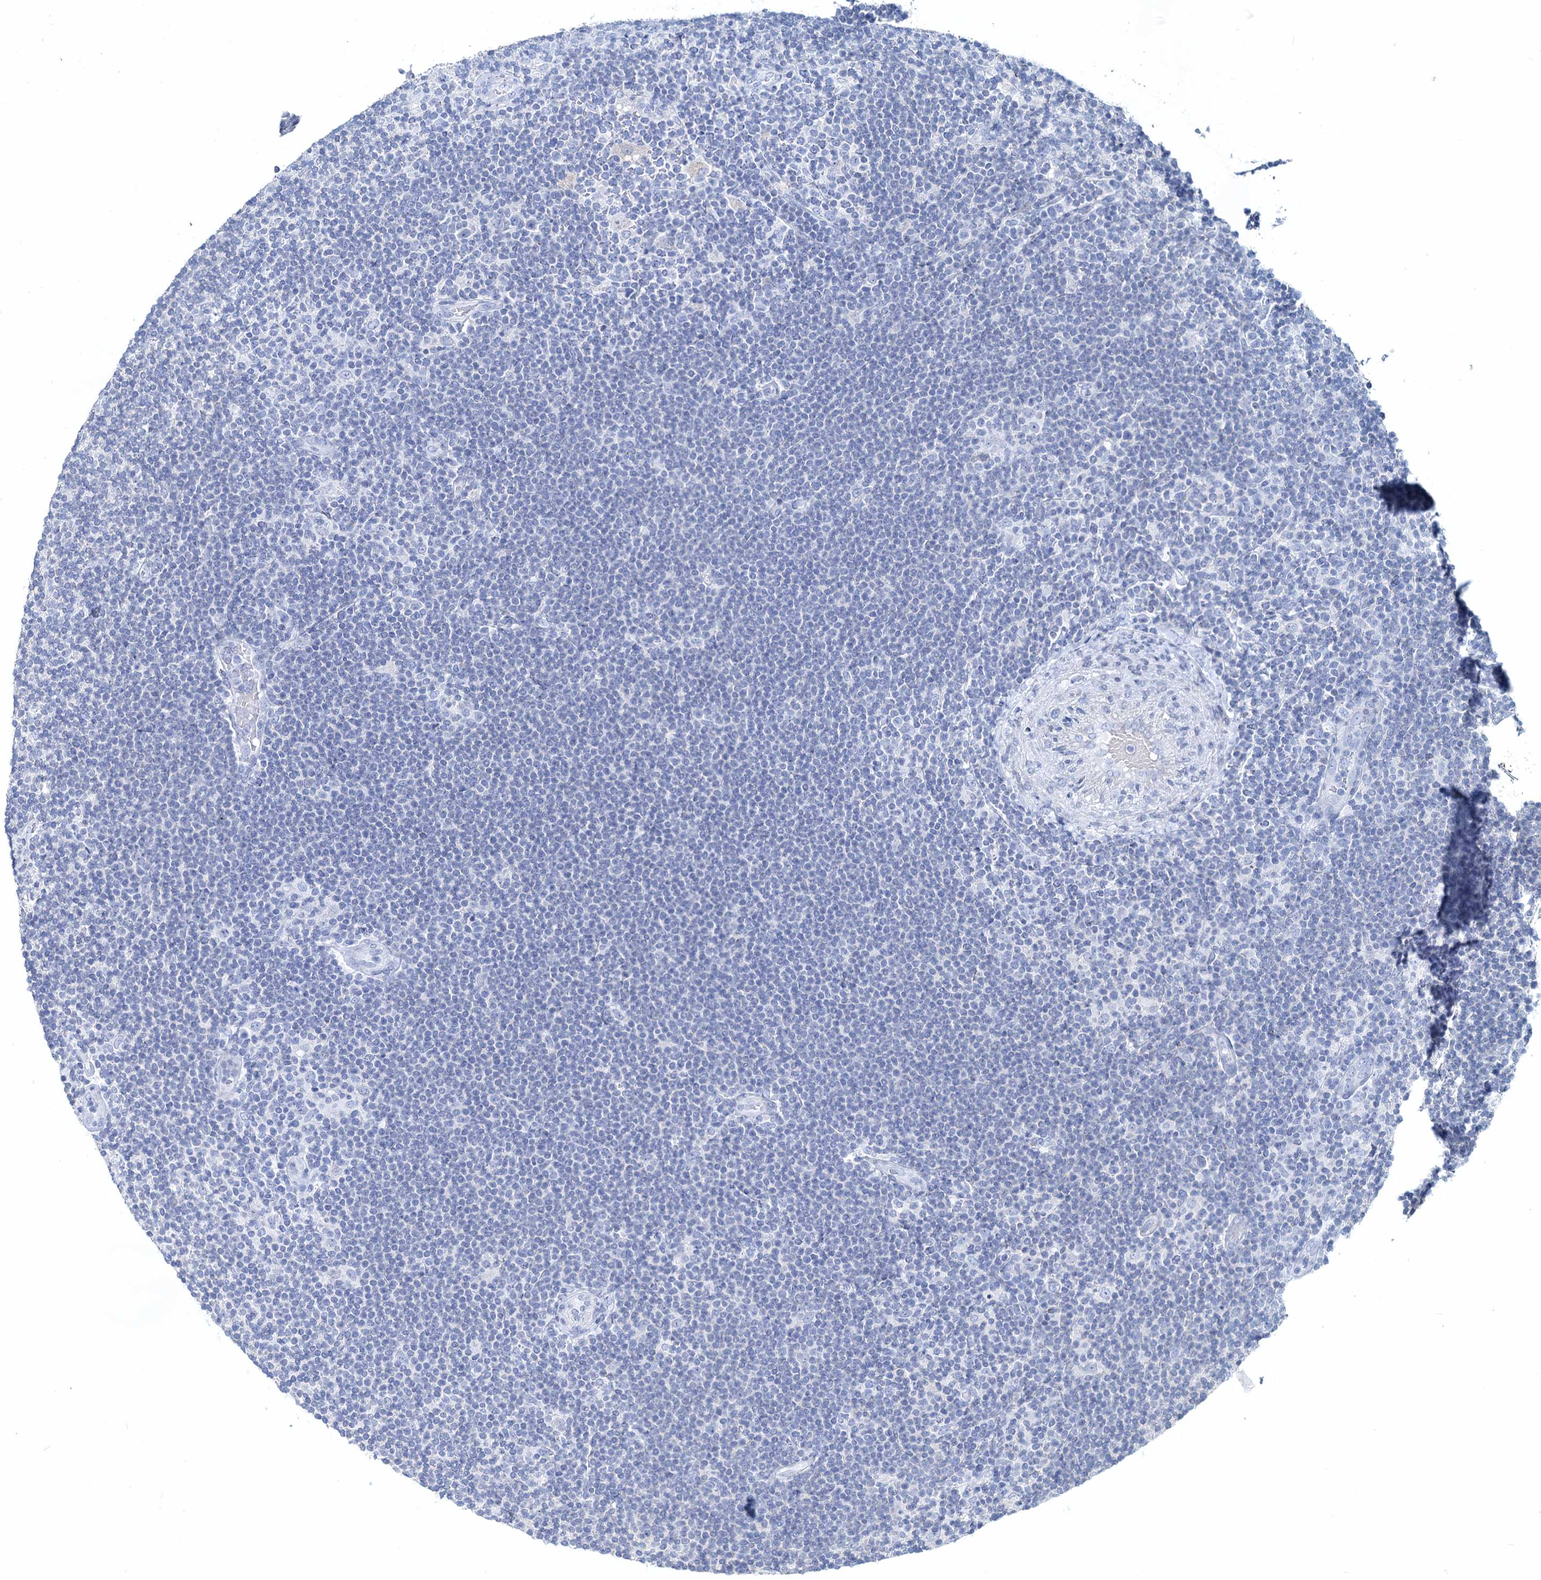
{"staining": {"intensity": "negative", "quantity": "none", "location": "none"}, "tissue": "lymphoma", "cell_type": "Tumor cells", "image_type": "cancer", "snomed": [{"axis": "morphology", "description": "Hodgkin's disease, NOS"}, {"axis": "topography", "description": "Lymph node"}], "caption": "A photomicrograph of human Hodgkin's disease is negative for staining in tumor cells.", "gene": "TOX3", "patient": {"sex": "female", "age": 57}}